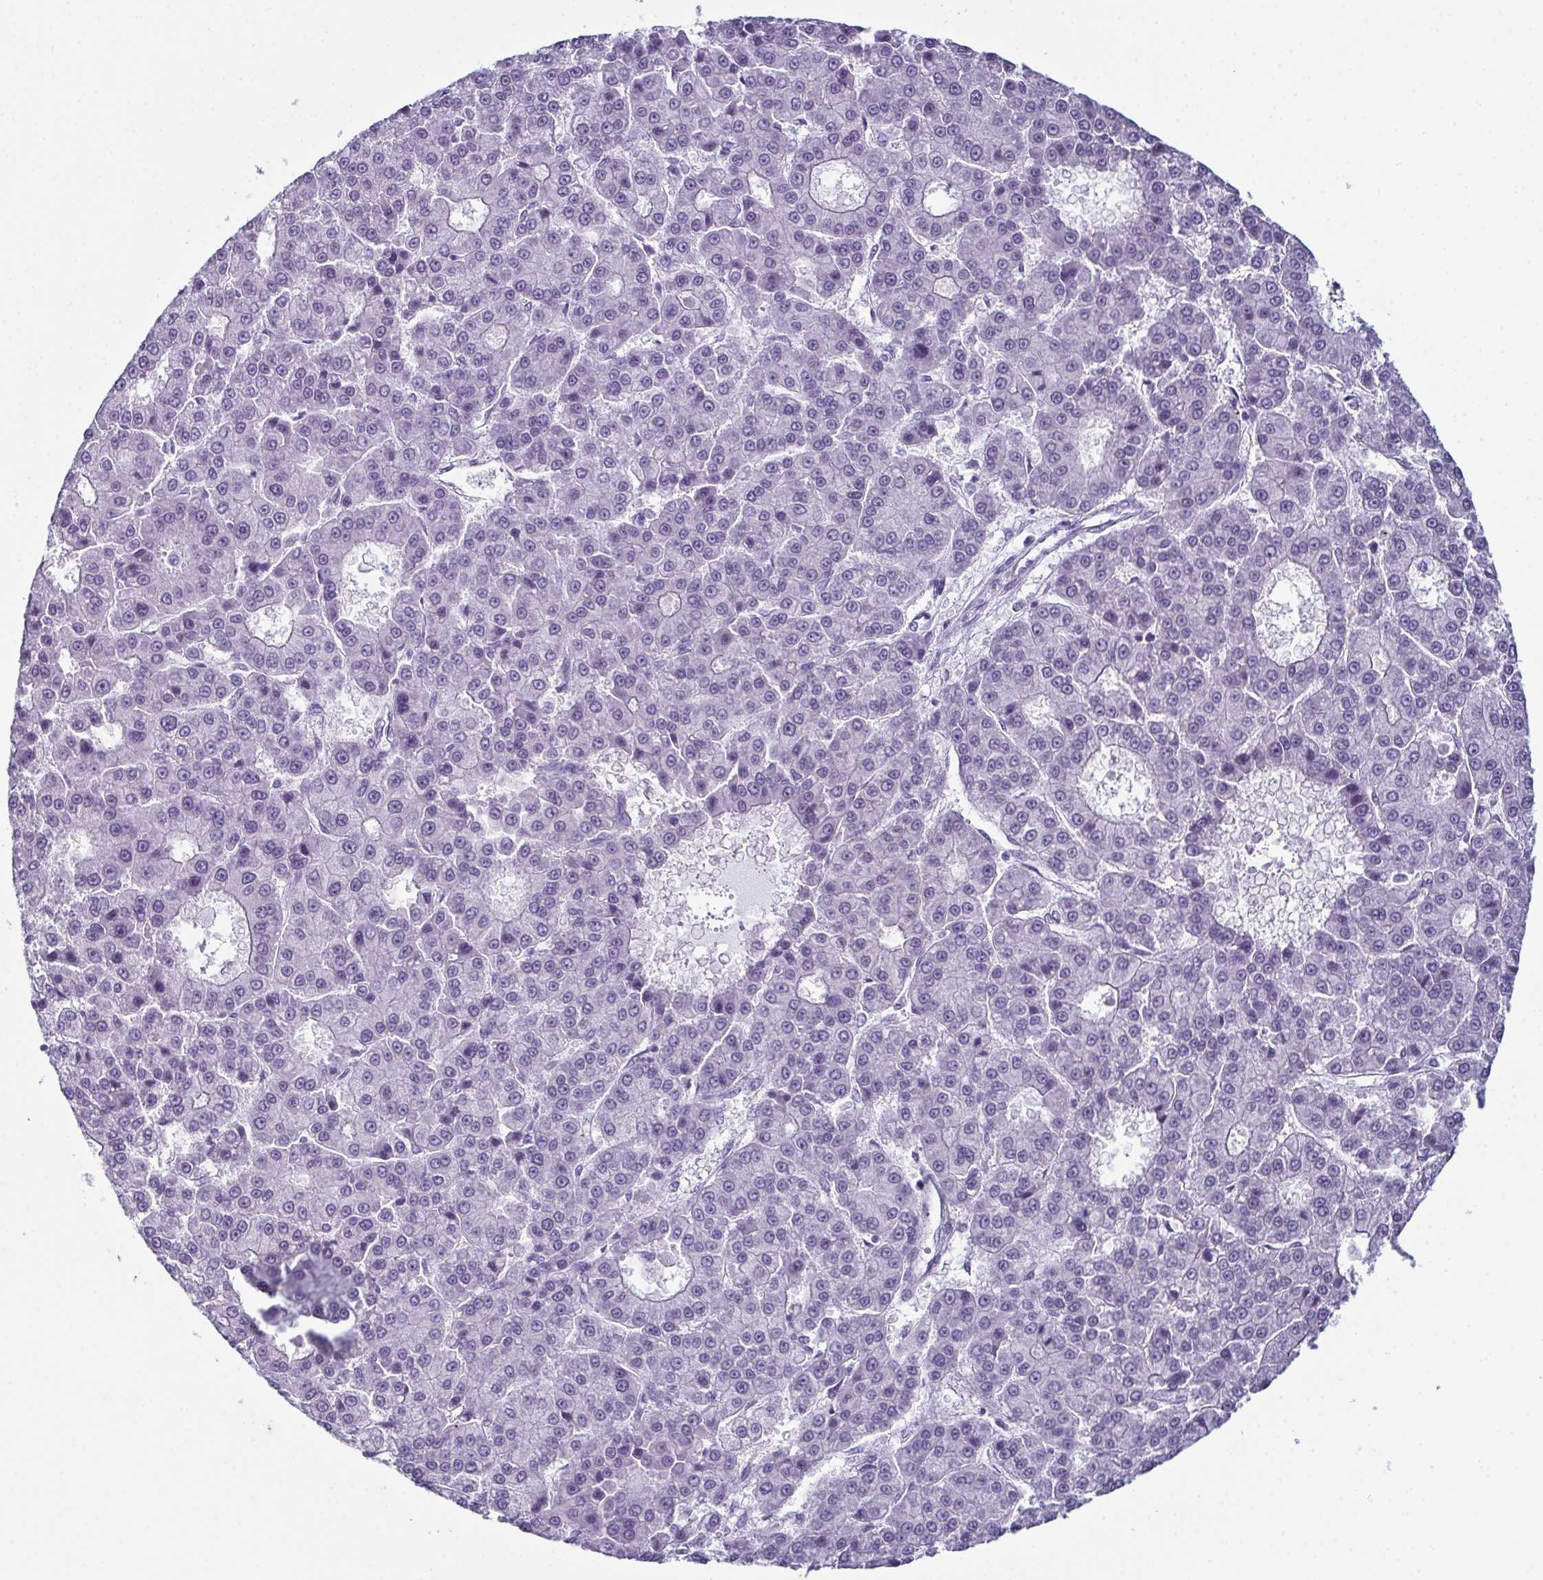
{"staining": {"intensity": "negative", "quantity": "none", "location": "none"}, "tissue": "liver cancer", "cell_type": "Tumor cells", "image_type": "cancer", "snomed": [{"axis": "morphology", "description": "Carcinoma, Hepatocellular, NOS"}, {"axis": "topography", "description": "Liver"}], "caption": "Liver cancer (hepatocellular carcinoma) was stained to show a protein in brown. There is no significant expression in tumor cells. The staining is performed using DAB brown chromogen with nuclei counter-stained in using hematoxylin.", "gene": "RBM7", "patient": {"sex": "male", "age": 70}}